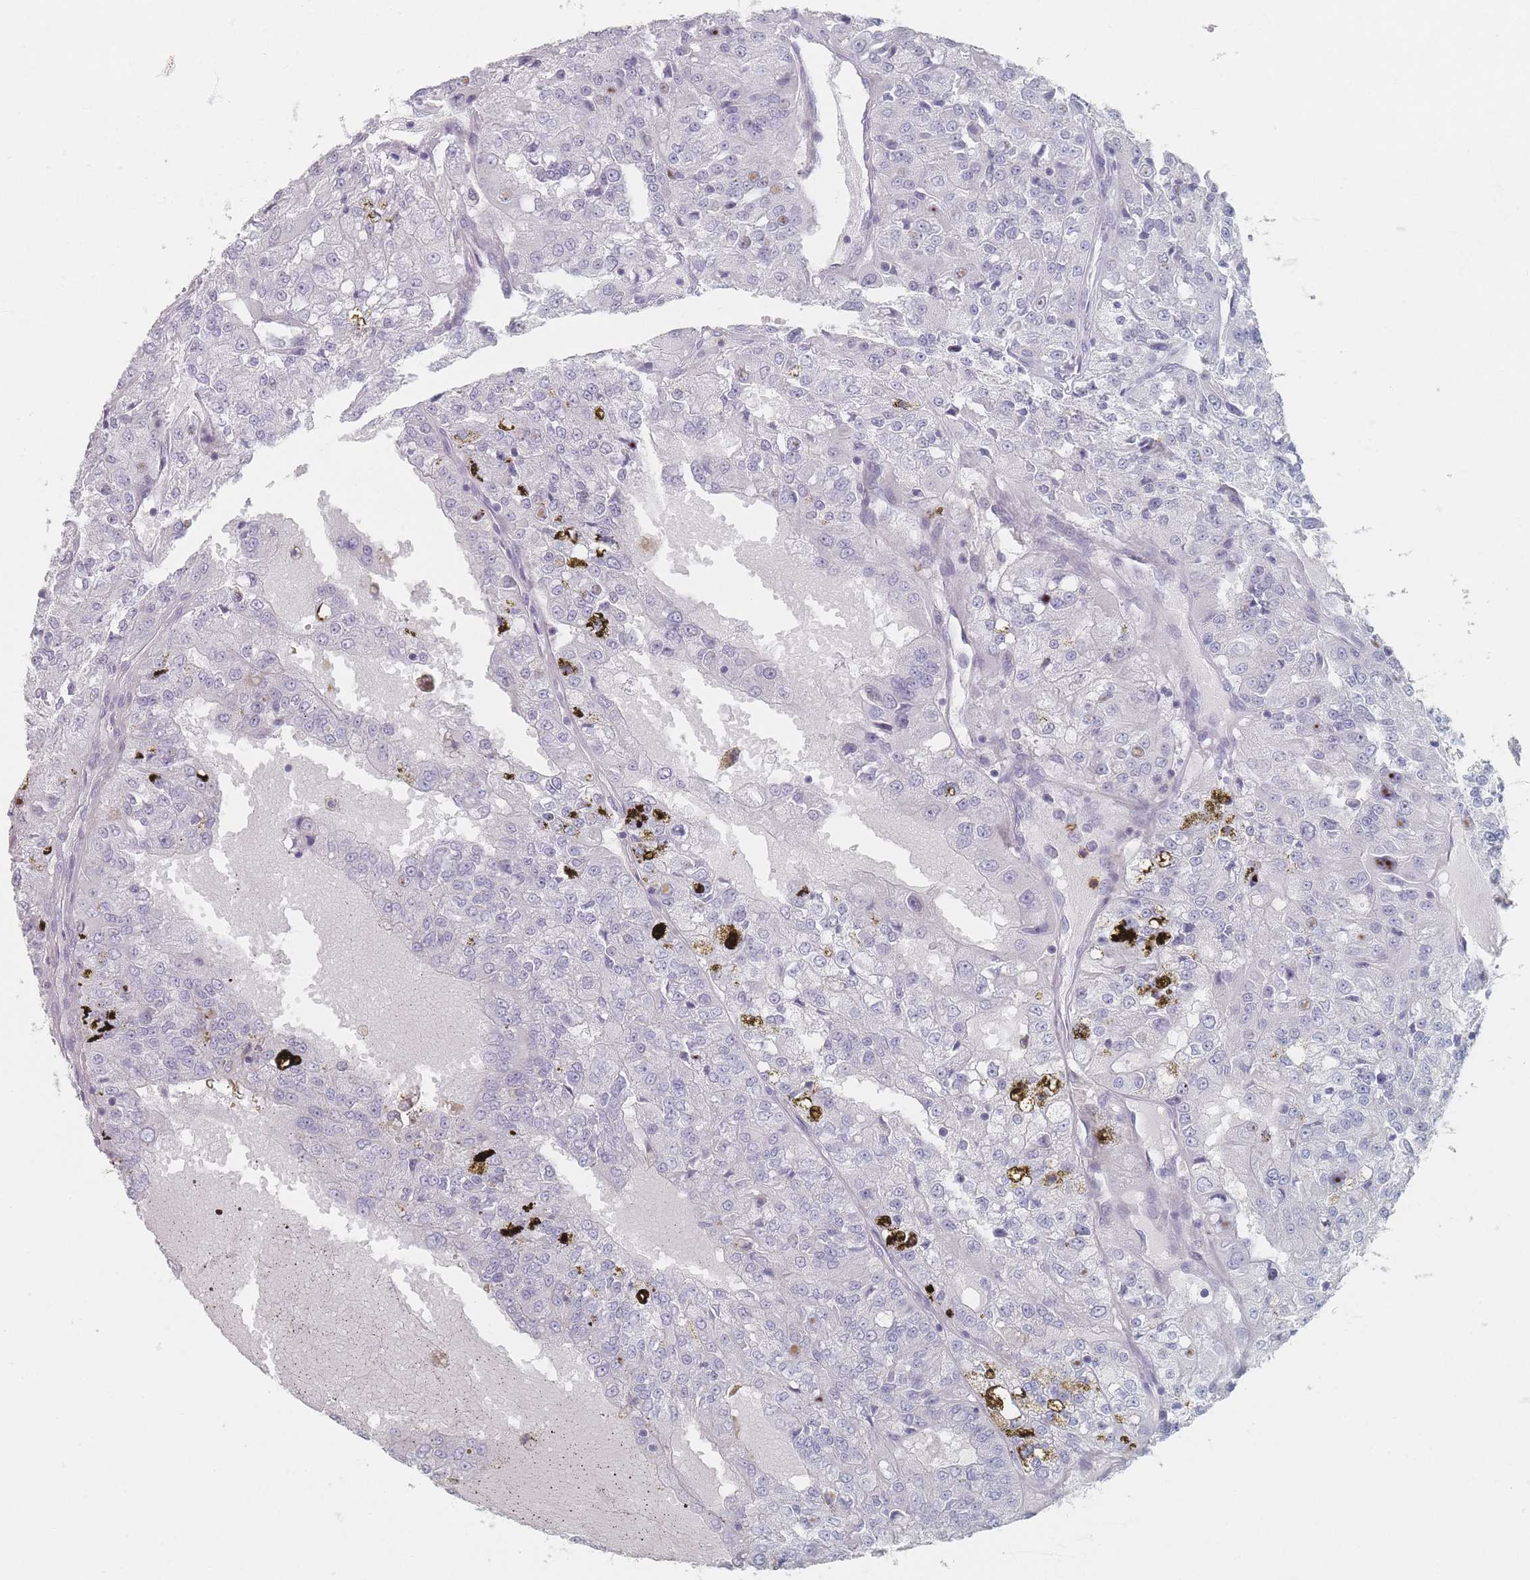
{"staining": {"intensity": "negative", "quantity": "none", "location": "none"}, "tissue": "renal cancer", "cell_type": "Tumor cells", "image_type": "cancer", "snomed": [{"axis": "morphology", "description": "Adenocarcinoma, NOS"}, {"axis": "topography", "description": "Kidney"}], "caption": "The IHC photomicrograph has no significant expression in tumor cells of renal adenocarcinoma tissue.", "gene": "CD37", "patient": {"sex": "female", "age": 63}}